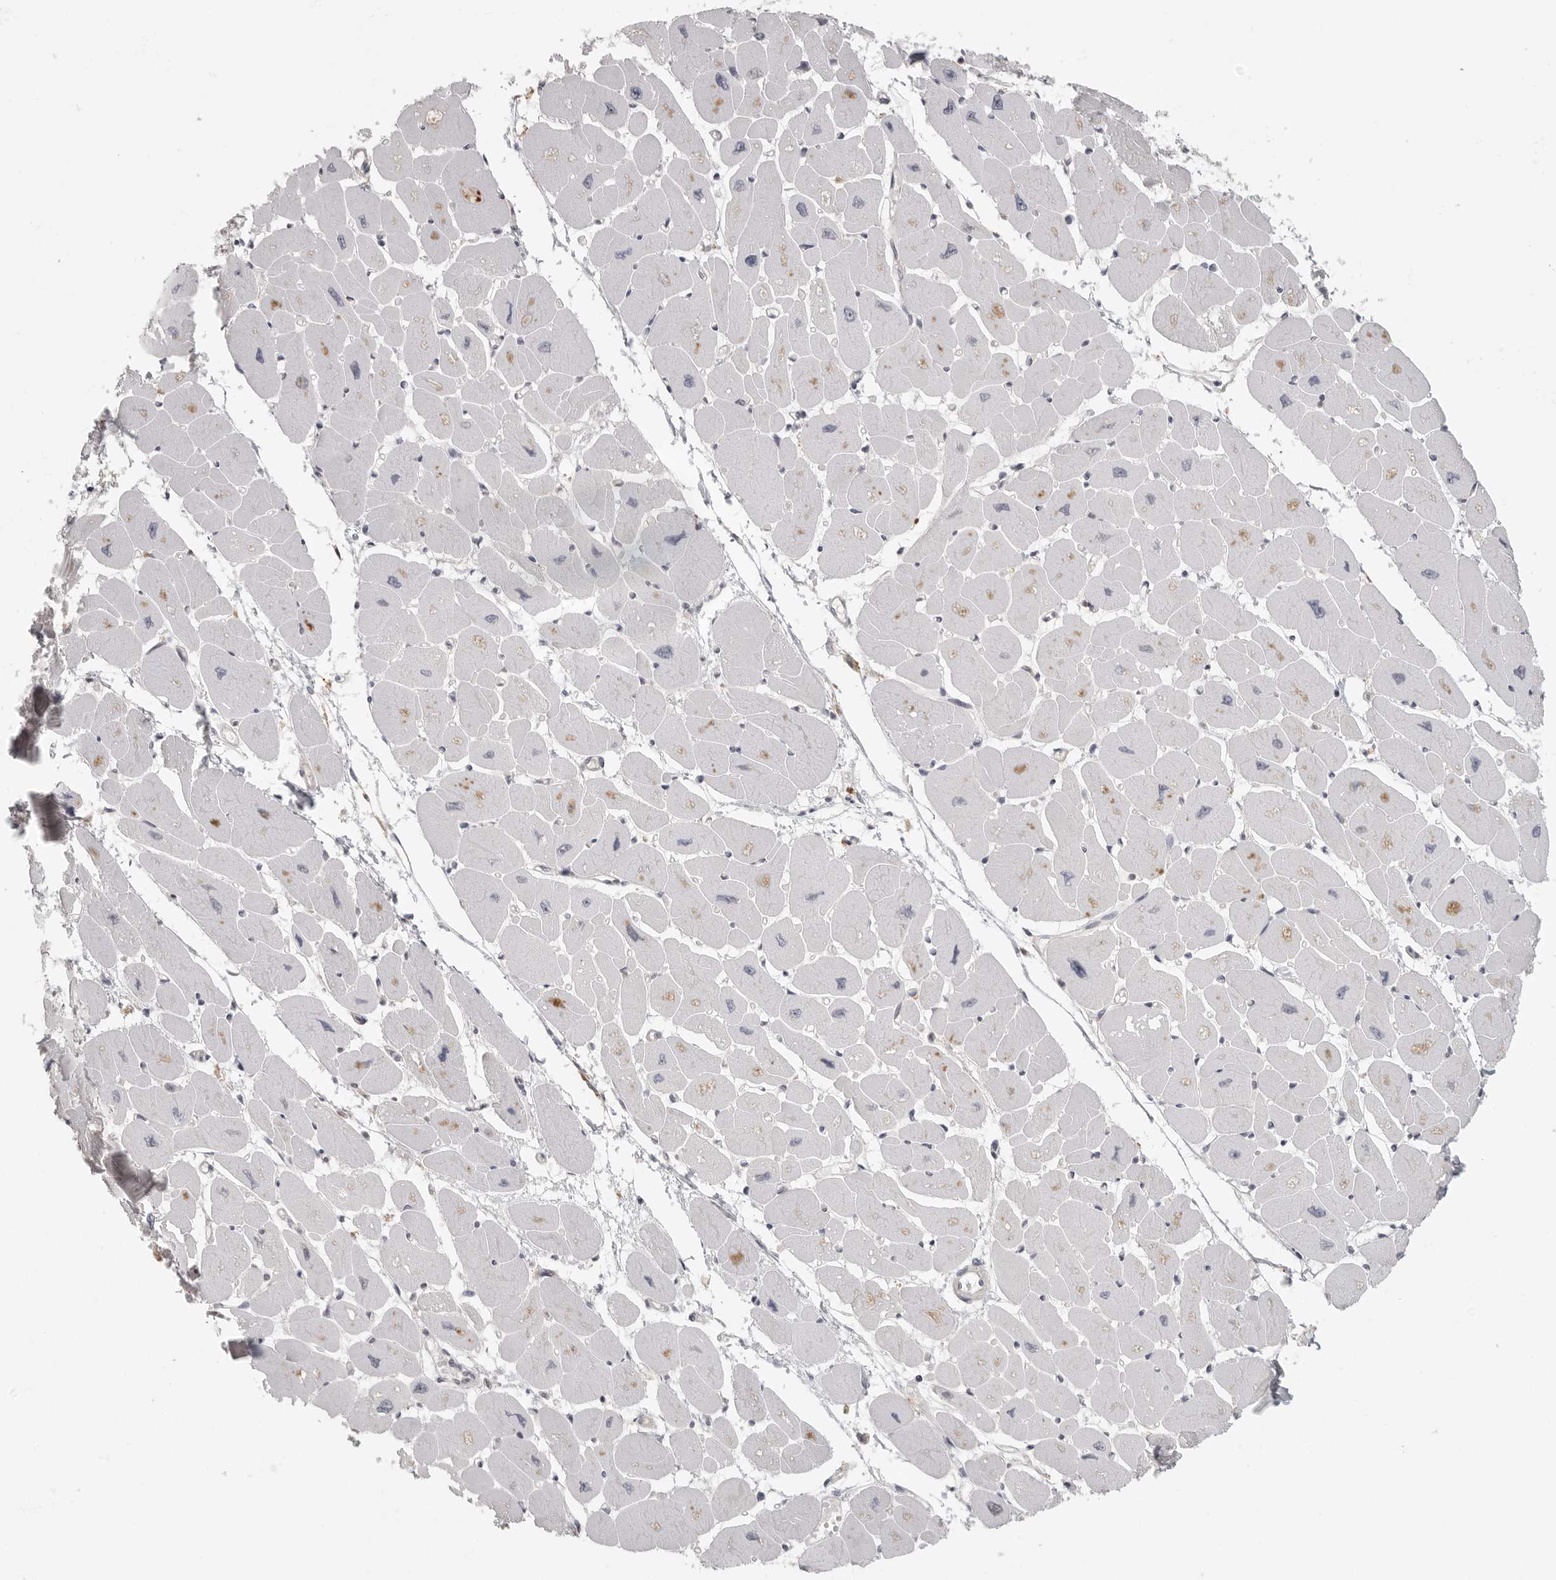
{"staining": {"intensity": "negative", "quantity": "none", "location": "none"}, "tissue": "heart muscle", "cell_type": "Cardiomyocytes", "image_type": "normal", "snomed": [{"axis": "morphology", "description": "Normal tissue, NOS"}, {"axis": "topography", "description": "Heart"}], "caption": "Immunohistochemical staining of normal heart muscle demonstrates no significant staining in cardiomyocytes. (IHC, brightfield microscopy, high magnification).", "gene": "DBNL", "patient": {"sex": "female", "age": 54}}